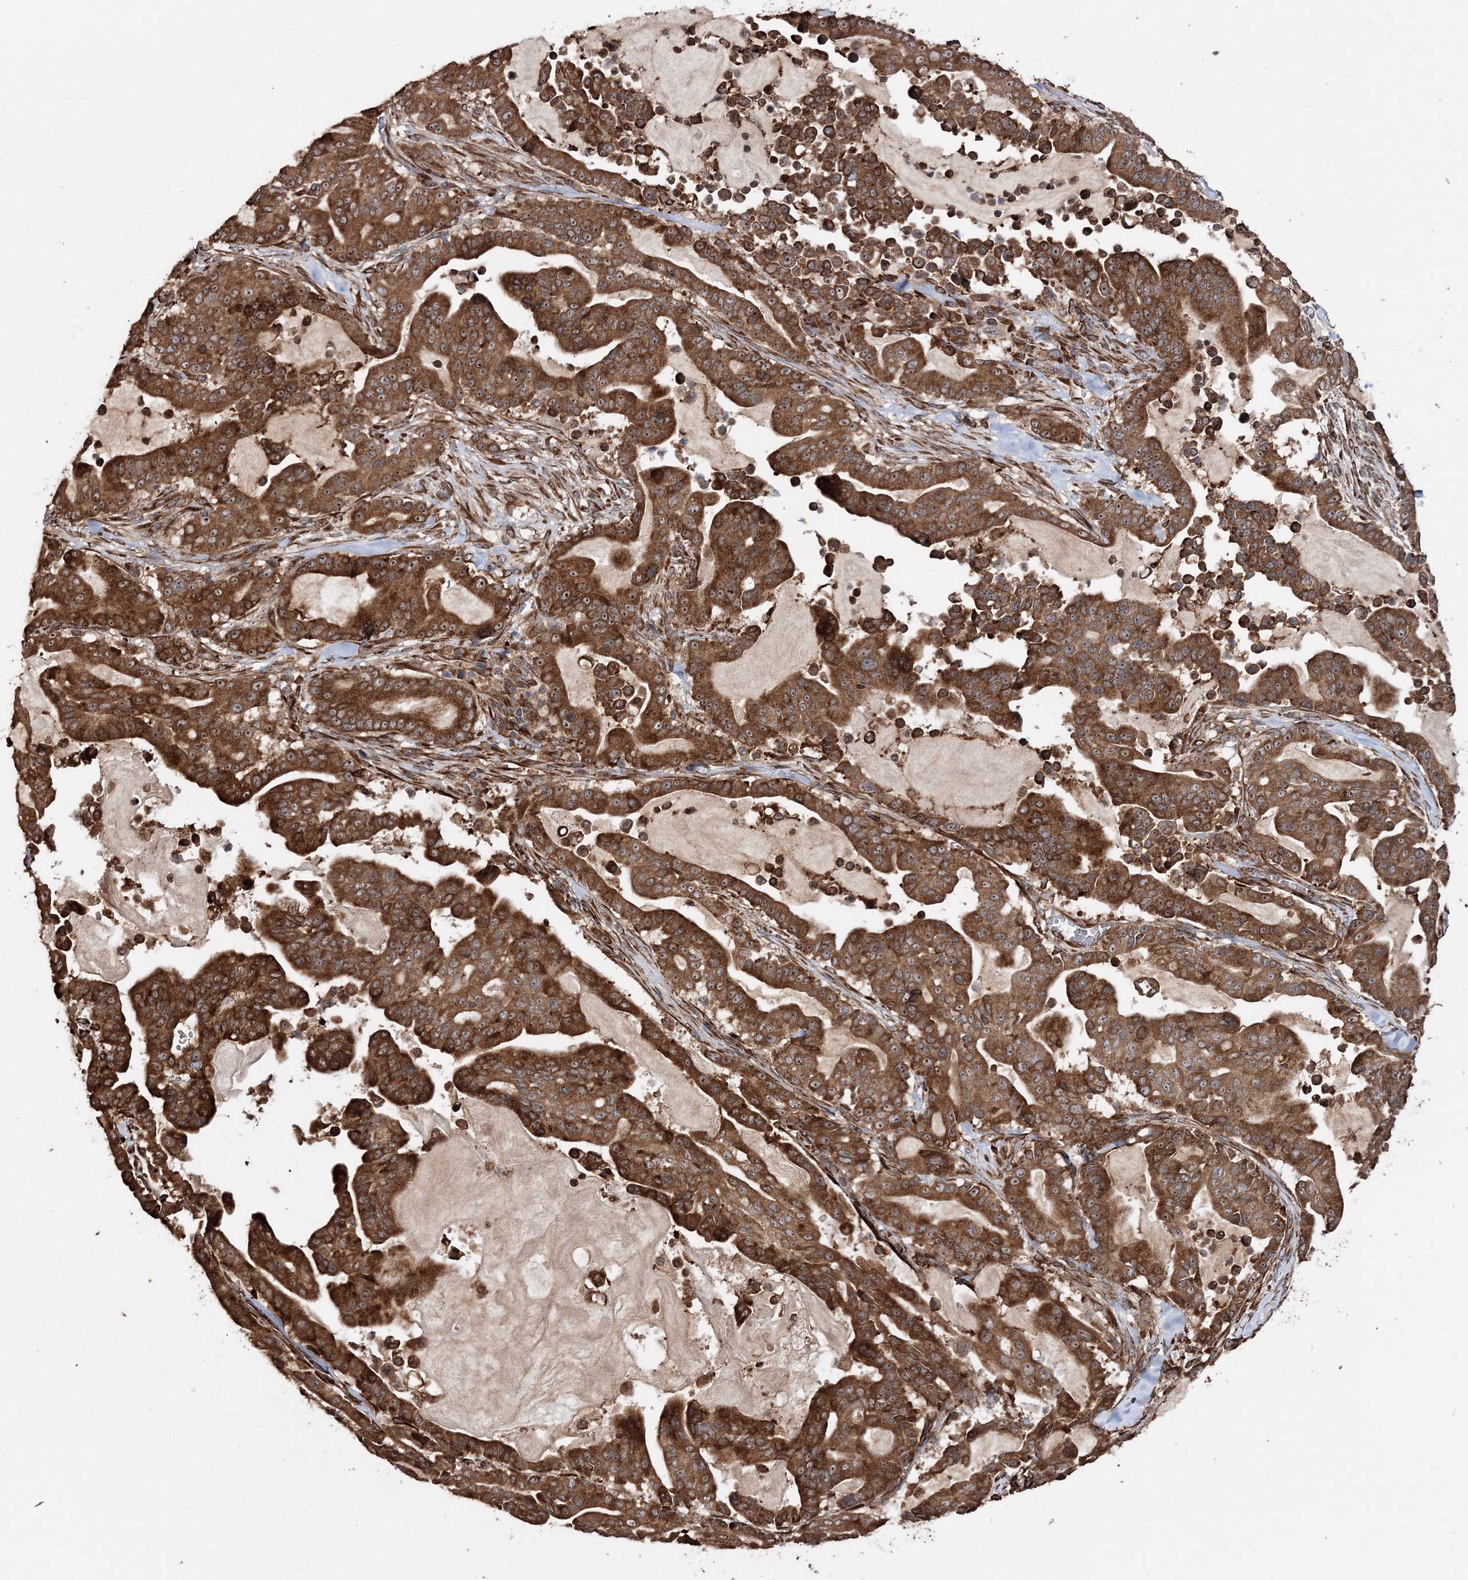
{"staining": {"intensity": "strong", "quantity": ">75%", "location": "cytoplasmic/membranous"}, "tissue": "pancreatic cancer", "cell_type": "Tumor cells", "image_type": "cancer", "snomed": [{"axis": "morphology", "description": "Adenocarcinoma, NOS"}, {"axis": "topography", "description": "Pancreas"}], "caption": "Protein expression analysis of human adenocarcinoma (pancreatic) reveals strong cytoplasmic/membranous expression in about >75% of tumor cells.", "gene": "SCRN3", "patient": {"sex": "male", "age": 63}}